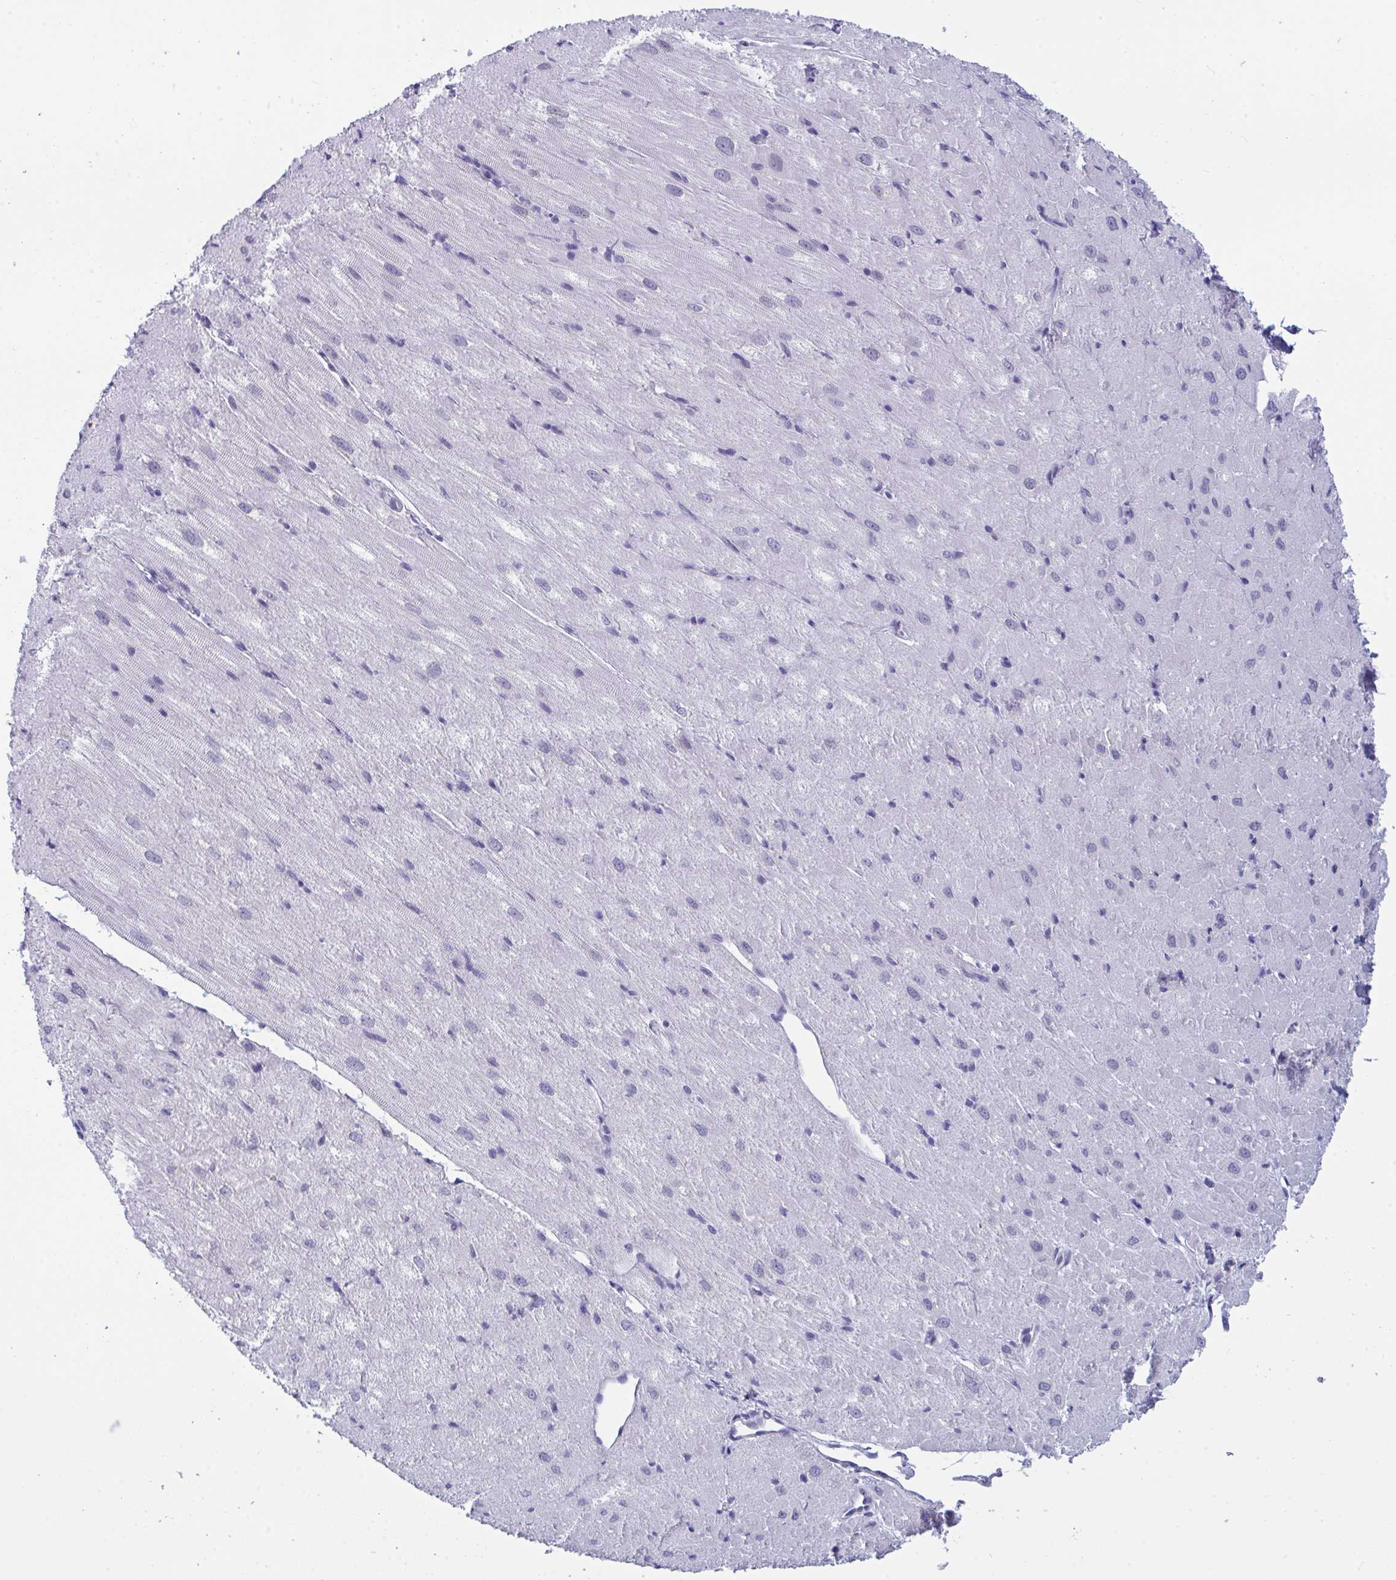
{"staining": {"intensity": "negative", "quantity": "none", "location": "none"}, "tissue": "heart muscle", "cell_type": "Cardiomyocytes", "image_type": "normal", "snomed": [{"axis": "morphology", "description": "Normal tissue, NOS"}, {"axis": "topography", "description": "Heart"}], "caption": "DAB immunohistochemical staining of benign human heart muscle exhibits no significant positivity in cardiomyocytes.", "gene": "PRDM9", "patient": {"sex": "male", "age": 62}}